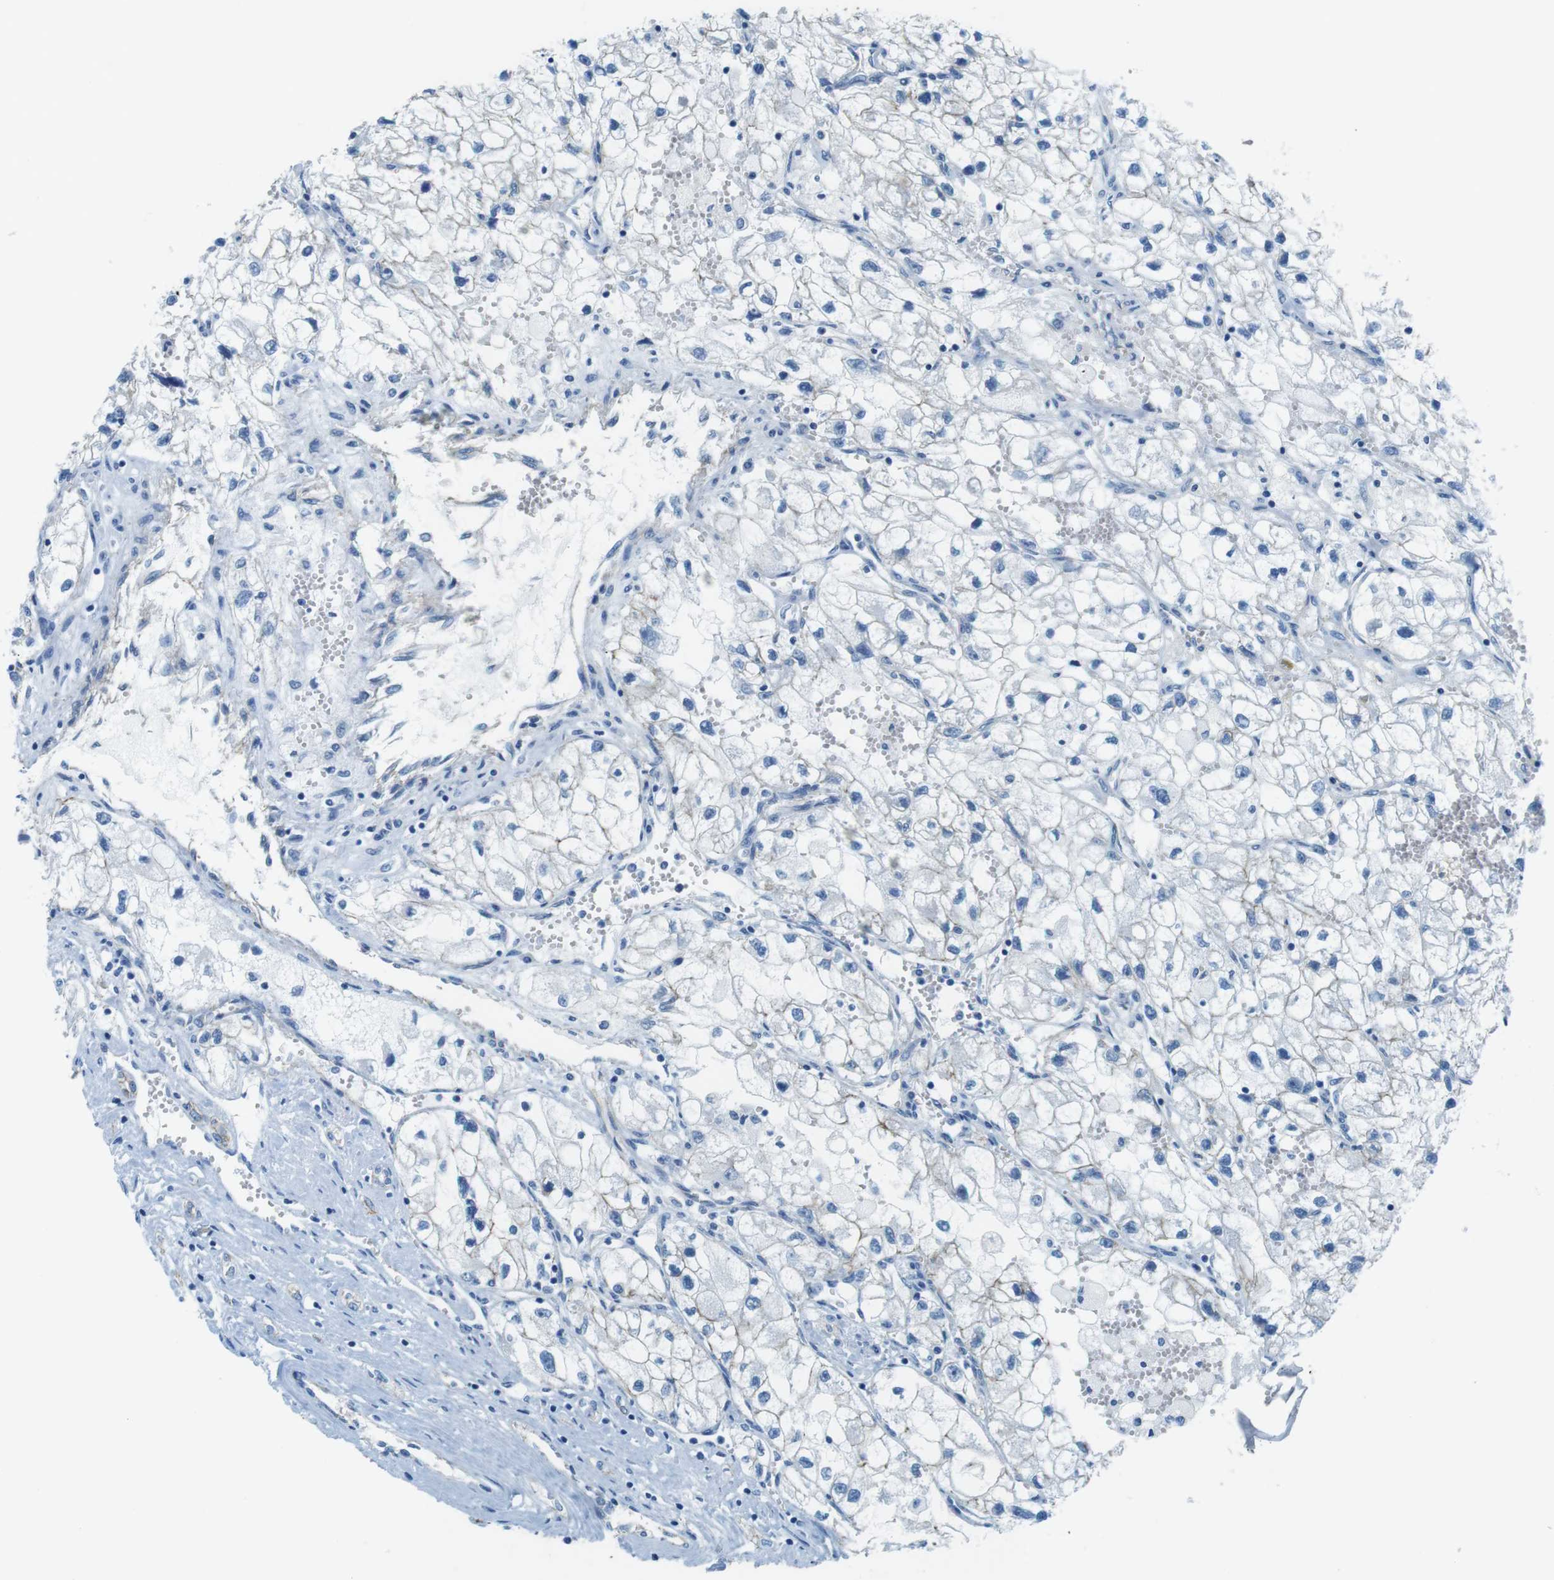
{"staining": {"intensity": "negative", "quantity": "none", "location": "none"}, "tissue": "renal cancer", "cell_type": "Tumor cells", "image_type": "cancer", "snomed": [{"axis": "morphology", "description": "Adenocarcinoma, NOS"}, {"axis": "topography", "description": "Kidney"}], "caption": "A high-resolution image shows IHC staining of renal adenocarcinoma, which reveals no significant positivity in tumor cells.", "gene": "SLC6A6", "patient": {"sex": "female", "age": 70}}